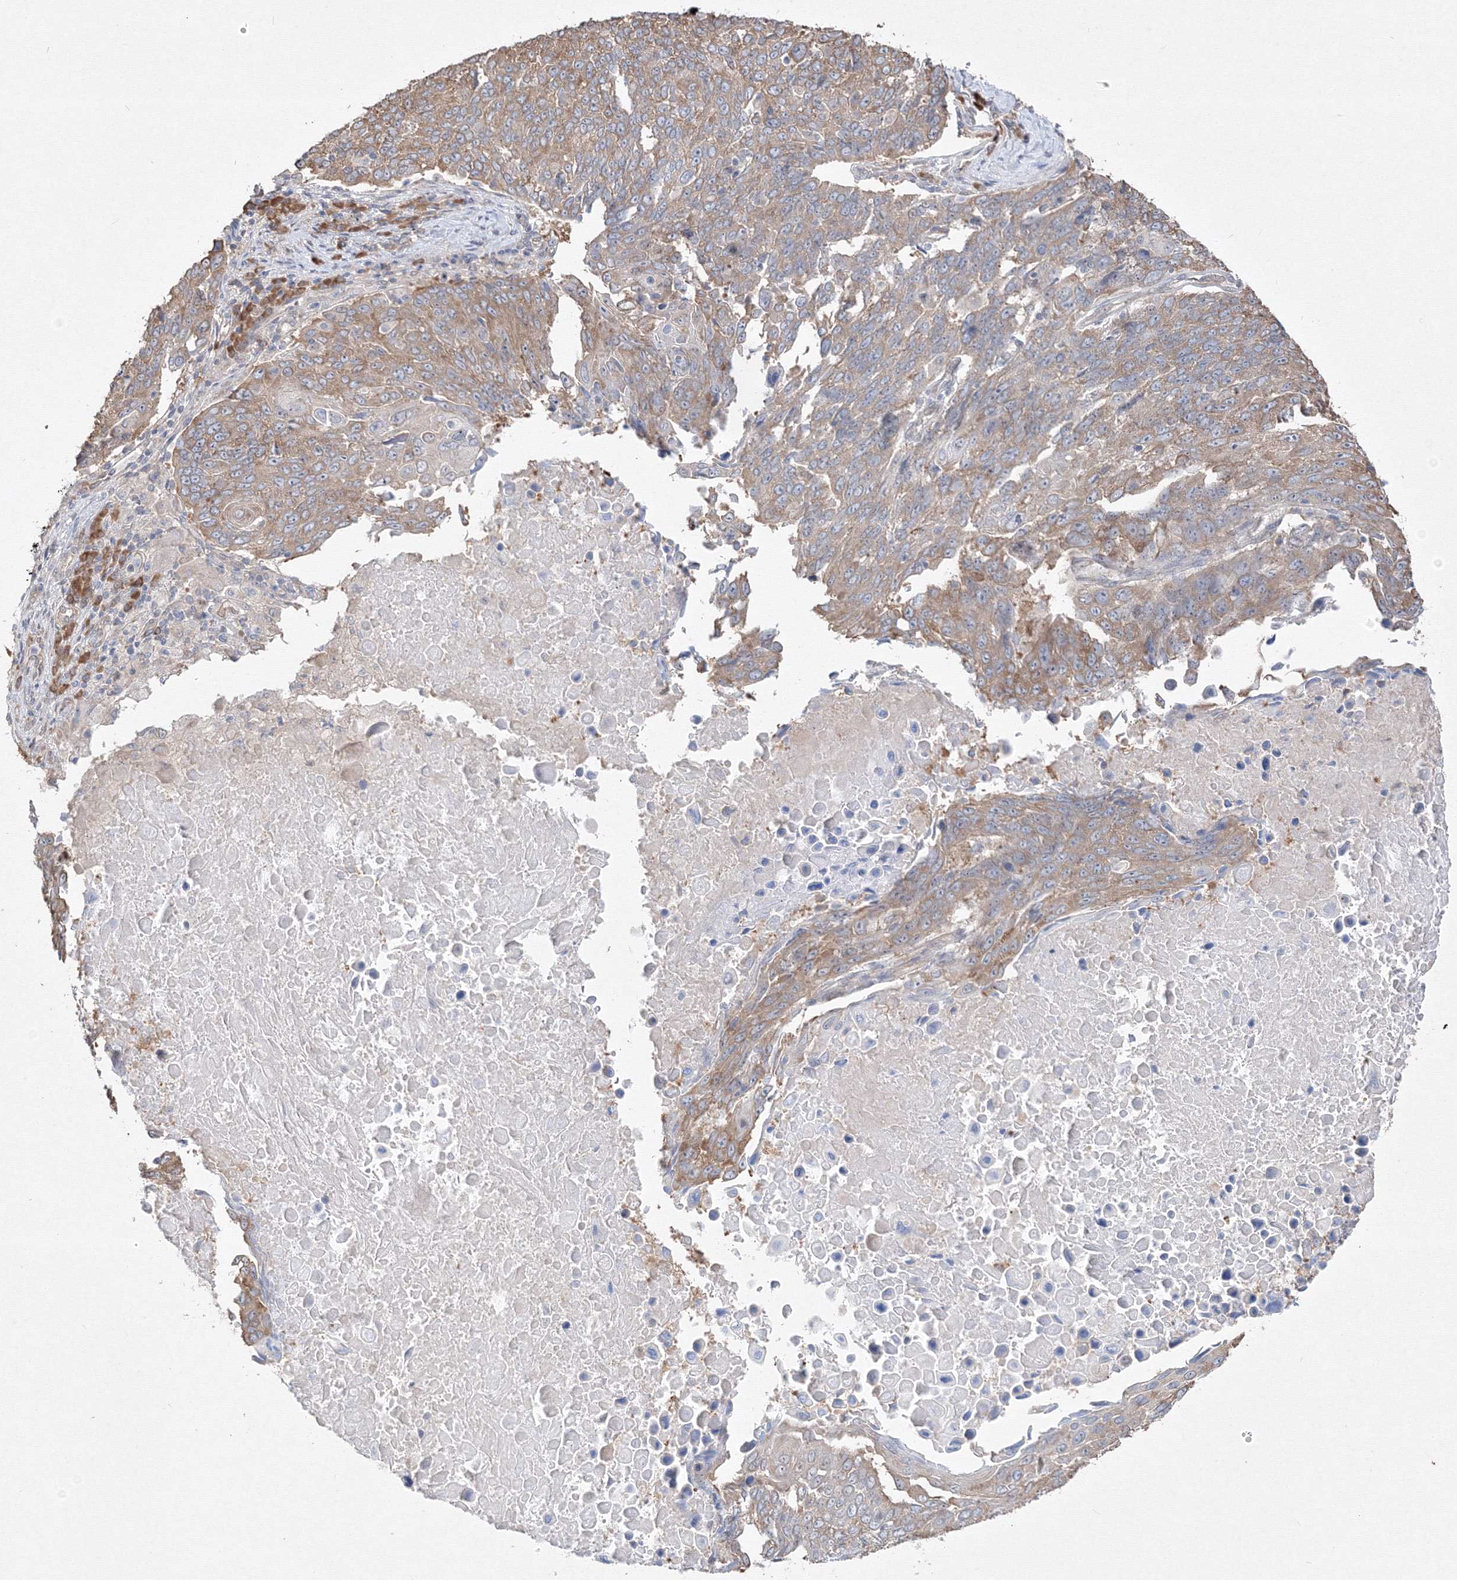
{"staining": {"intensity": "moderate", "quantity": "25%-75%", "location": "cytoplasmic/membranous"}, "tissue": "lung cancer", "cell_type": "Tumor cells", "image_type": "cancer", "snomed": [{"axis": "morphology", "description": "Squamous cell carcinoma, NOS"}, {"axis": "topography", "description": "Lung"}], "caption": "Moderate cytoplasmic/membranous positivity is seen in approximately 25%-75% of tumor cells in squamous cell carcinoma (lung).", "gene": "FBXL8", "patient": {"sex": "male", "age": 66}}